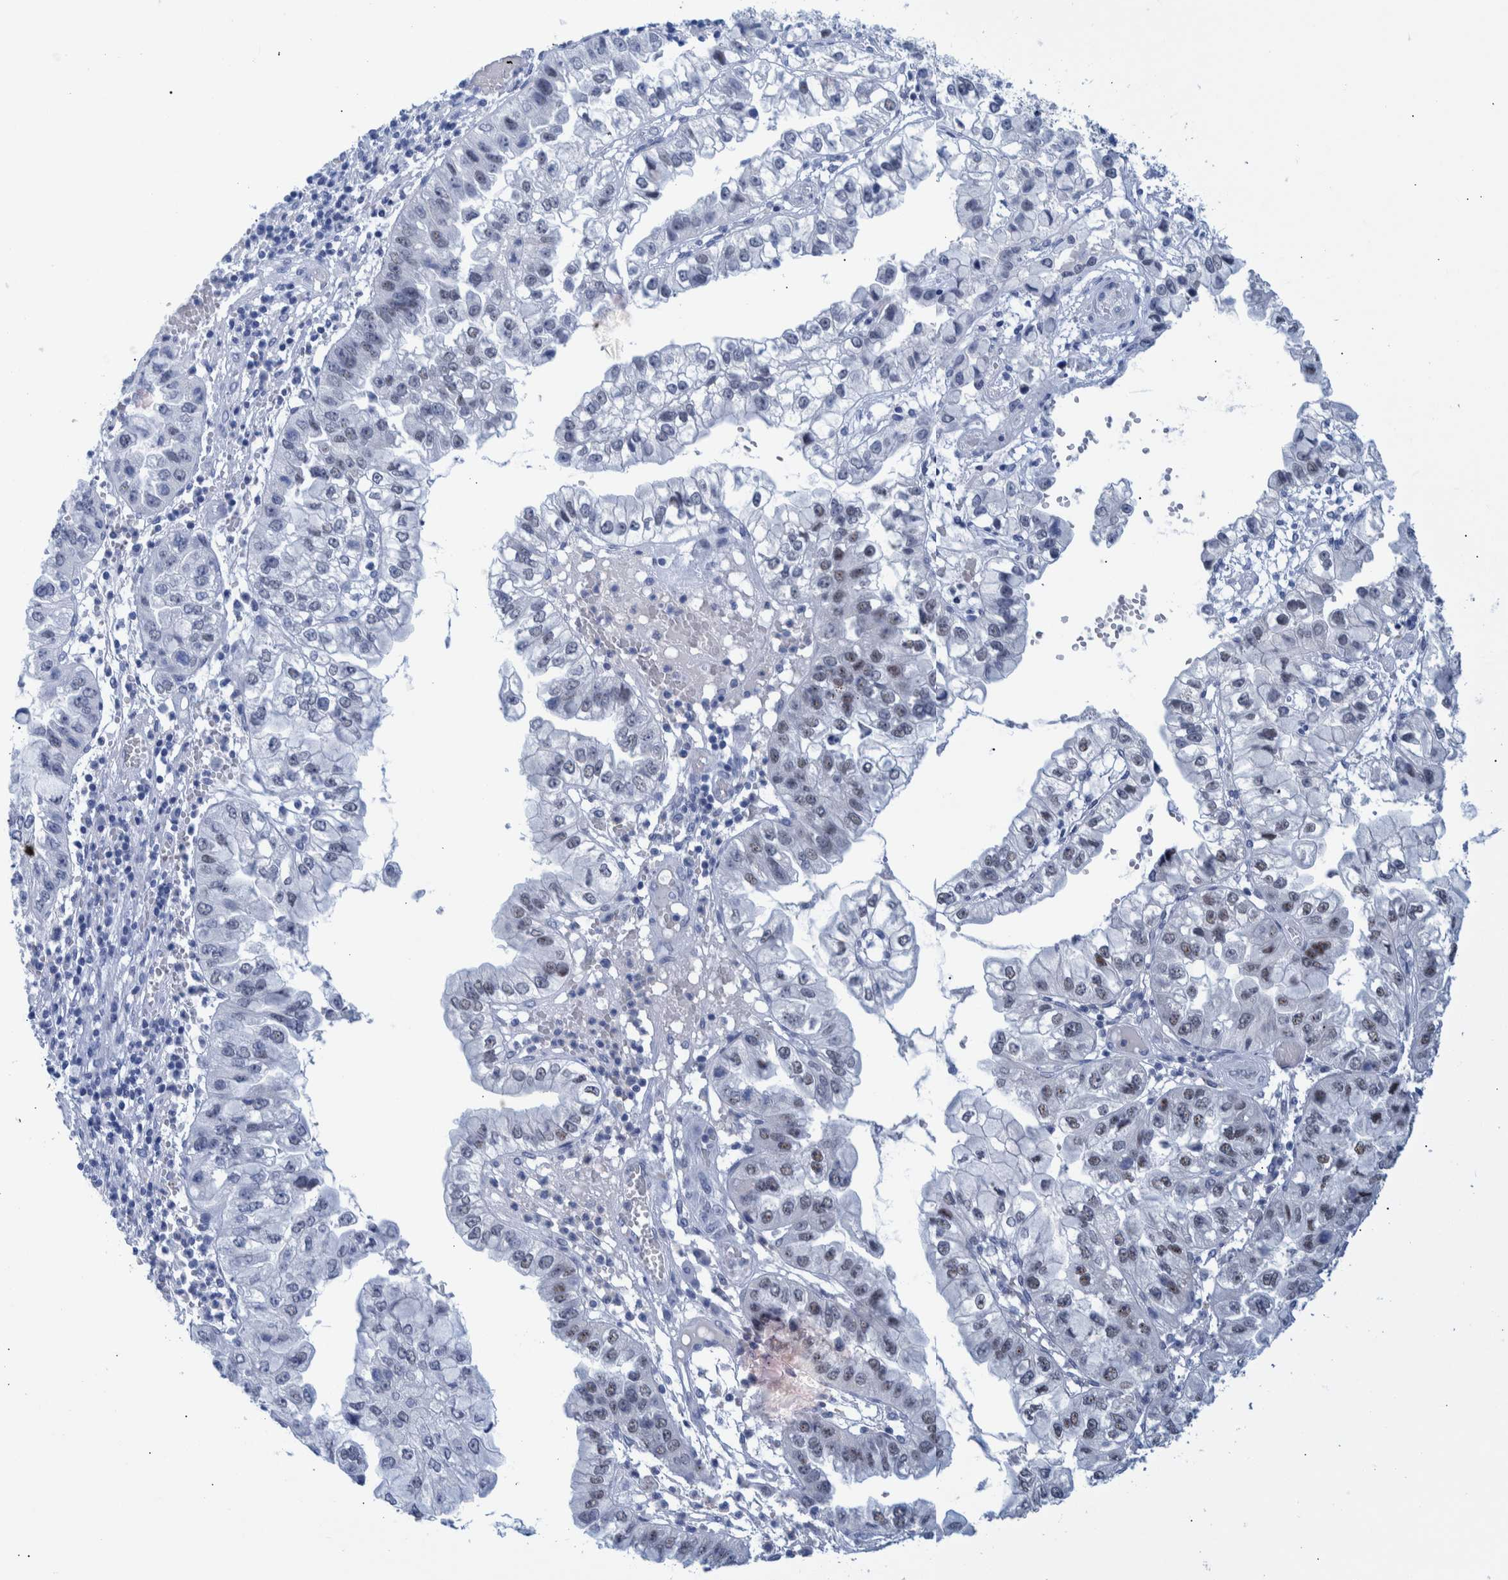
{"staining": {"intensity": "weak", "quantity": "<25%", "location": "nuclear"}, "tissue": "liver cancer", "cell_type": "Tumor cells", "image_type": "cancer", "snomed": [{"axis": "morphology", "description": "Cholangiocarcinoma"}, {"axis": "topography", "description": "Liver"}], "caption": "Immunohistochemistry (IHC) photomicrograph of liver cholangiocarcinoma stained for a protein (brown), which reveals no positivity in tumor cells. (DAB (3,3'-diaminobenzidine) immunohistochemistry, high magnification).", "gene": "ESRP1", "patient": {"sex": "female", "age": 79}}